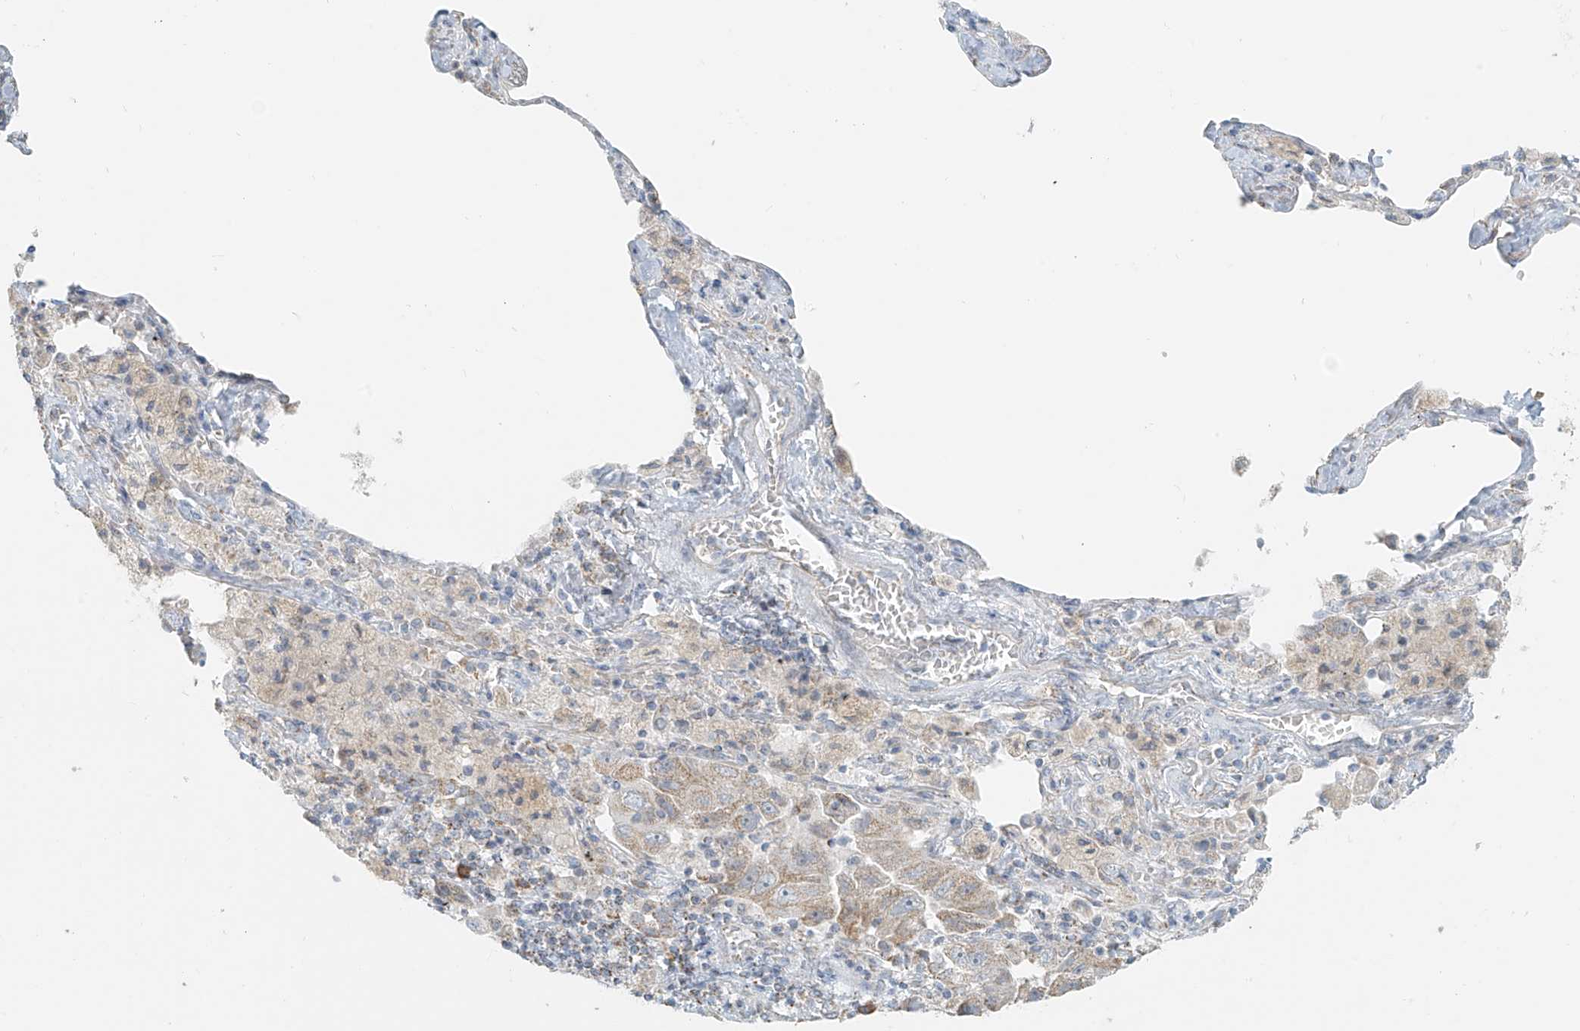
{"staining": {"intensity": "weak", "quantity": ">75%", "location": "cytoplasmic/membranous"}, "tissue": "lung cancer", "cell_type": "Tumor cells", "image_type": "cancer", "snomed": [{"axis": "morphology", "description": "Adenocarcinoma, NOS"}, {"axis": "topography", "description": "Lung"}], "caption": "About >75% of tumor cells in lung adenocarcinoma reveal weak cytoplasmic/membranous protein expression as visualized by brown immunohistochemical staining.", "gene": "UST", "patient": {"sex": "female", "age": 51}}